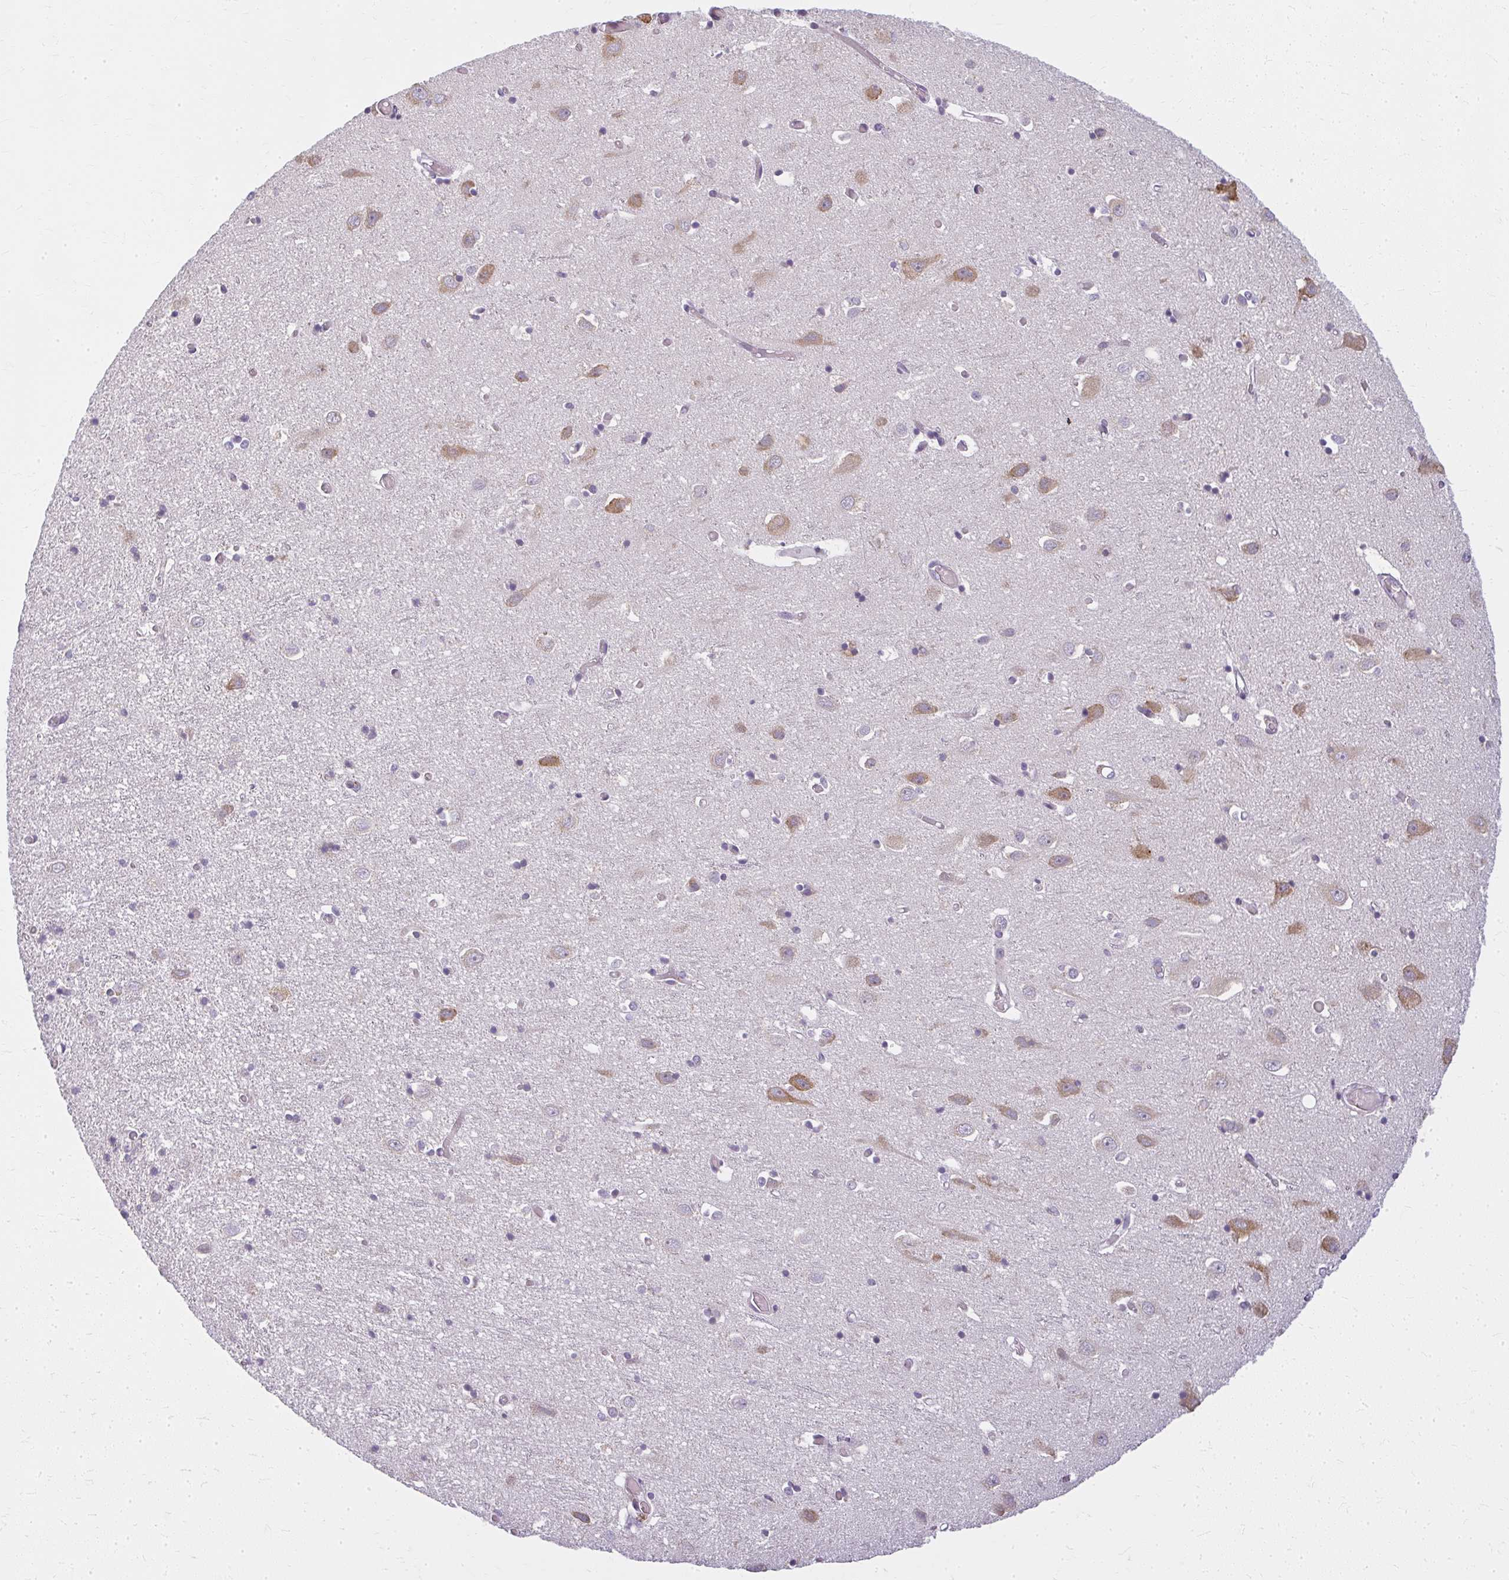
{"staining": {"intensity": "negative", "quantity": "none", "location": "none"}, "tissue": "cerebral cortex", "cell_type": "Endothelial cells", "image_type": "normal", "snomed": [{"axis": "morphology", "description": "Normal tissue, NOS"}, {"axis": "topography", "description": "Cerebral cortex"}], "caption": "Endothelial cells show no significant protein staining in normal cerebral cortex. The staining was performed using DAB (3,3'-diaminobenzidine) to visualize the protein expression in brown, while the nuclei were stained in blue with hematoxylin (Magnification: 20x).", "gene": "ZFYVE26", "patient": {"sex": "male", "age": 70}}